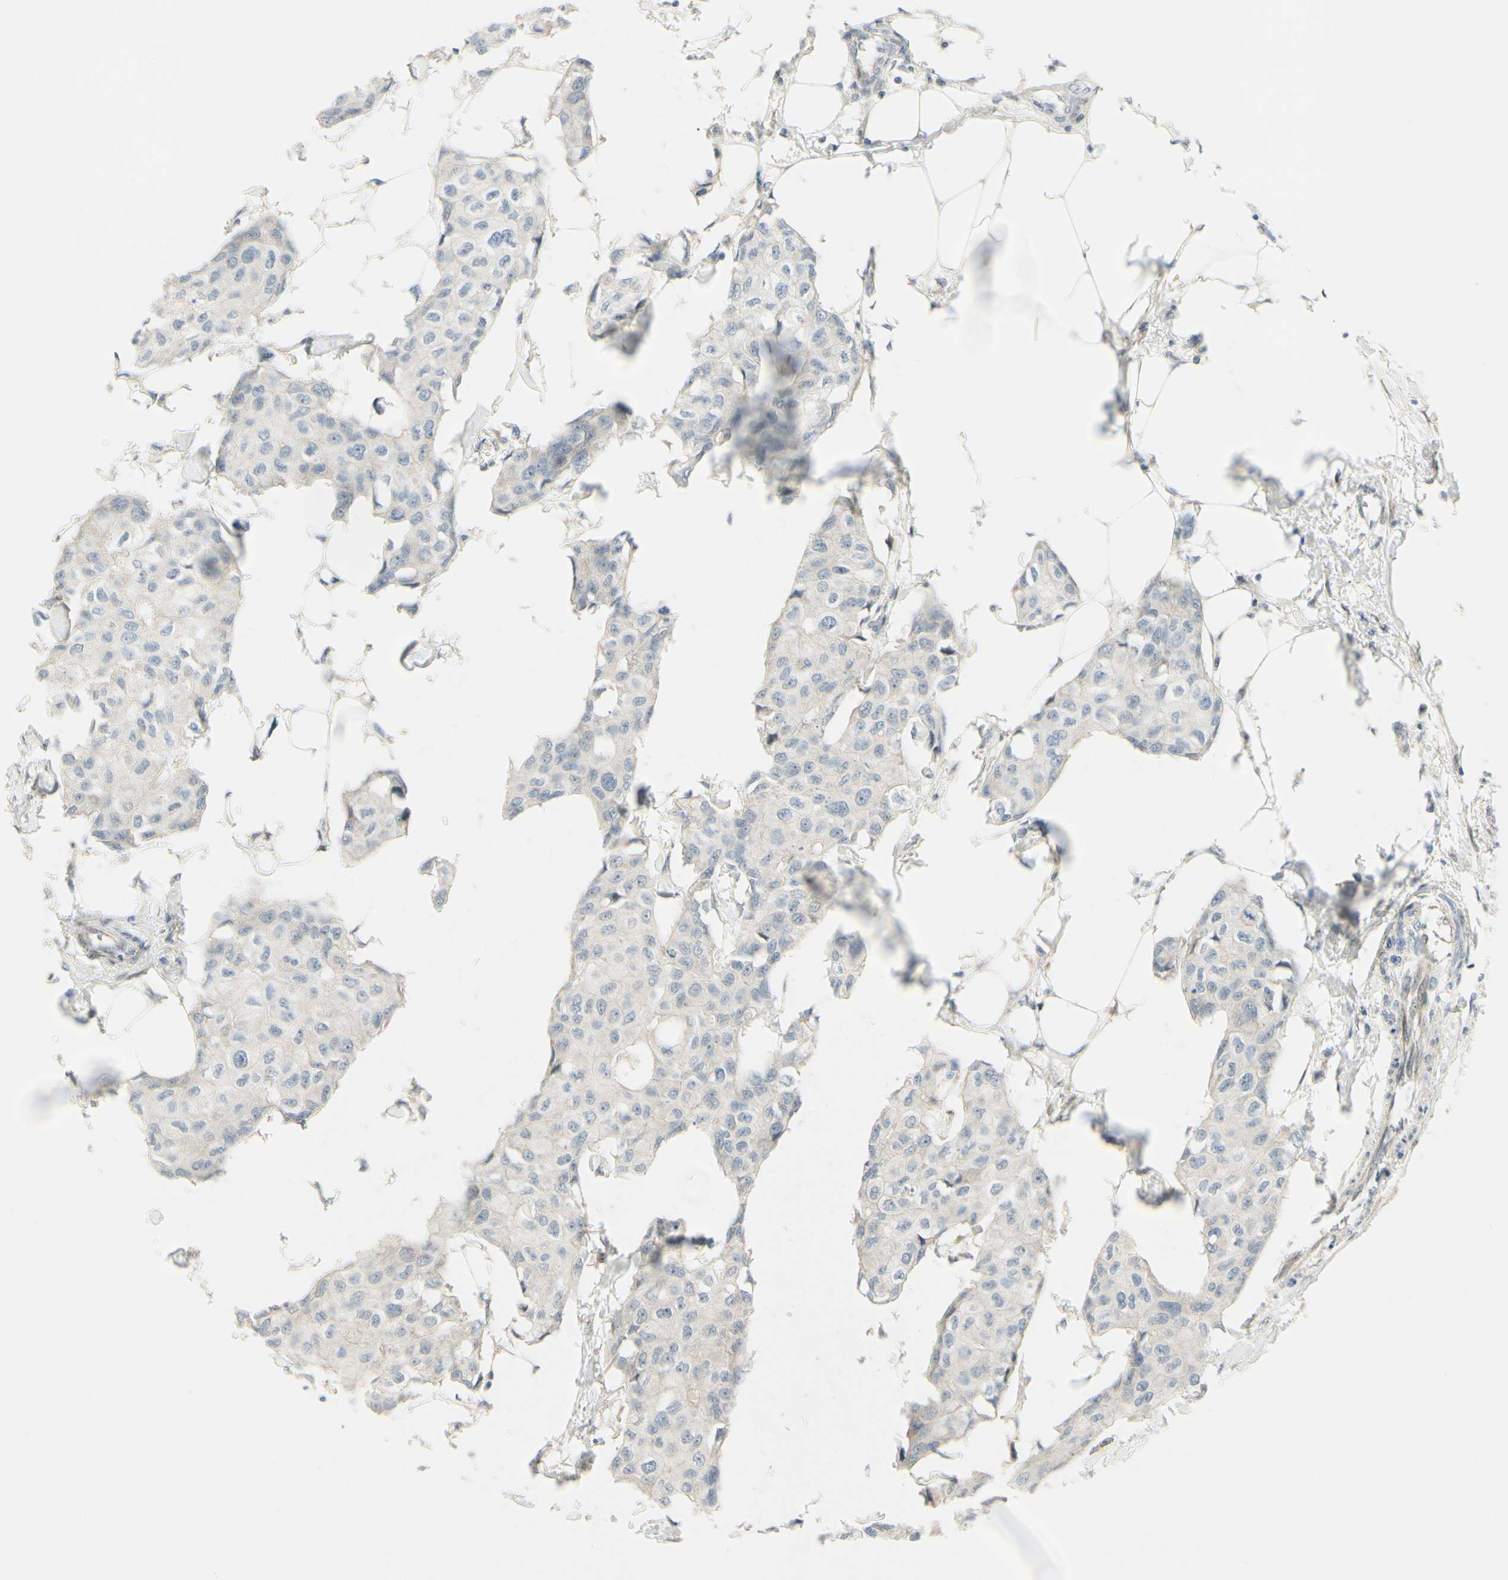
{"staining": {"intensity": "negative", "quantity": "none", "location": "none"}, "tissue": "breast cancer", "cell_type": "Tumor cells", "image_type": "cancer", "snomed": [{"axis": "morphology", "description": "Duct carcinoma"}, {"axis": "topography", "description": "Breast"}], "caption": "The micrograph shows no staining of tumor cells in breast infiltrating ductal carcinoma.", "gene": "FHL2", "patient": {"sex": "female", "age": 80}}